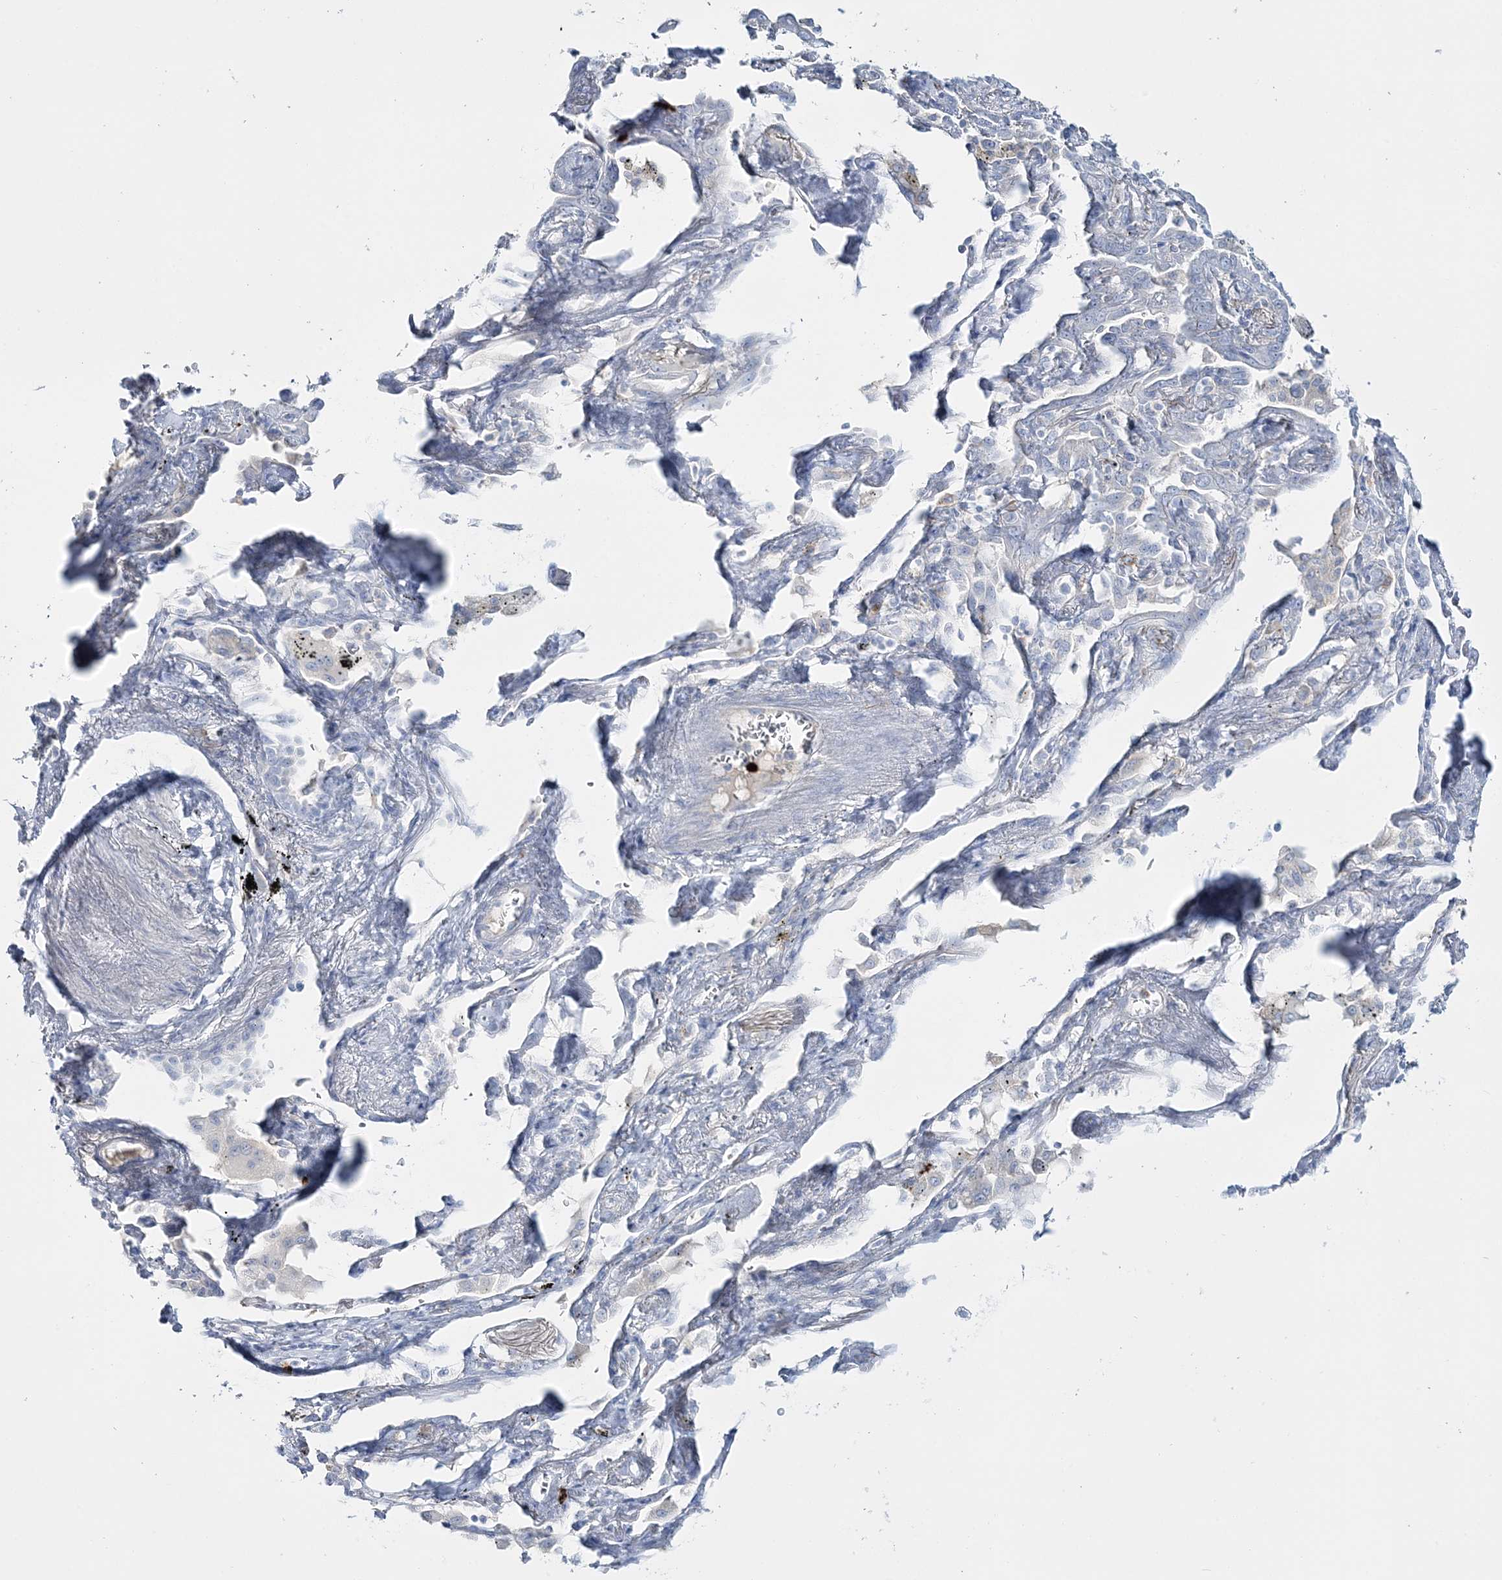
{"staining": {"intensity": "negative", "quantity": "none", "location": "none"}, "tissue": "lung cancer", "cell_type": "Tumor cells", "image_type": "cancer", "snomed": [{"axis": "morphology", "description": "Adenocarcinoma, NOS"}, {"axis": "topography", "description": "Lung"}], "caption": "Human adenocarcinoma (lung) stained for a protein using immunohistochemistry exhibits no staining in tumor cells.", "gene": "WDSUB1", "patient": {"sex": "male", "age": 67}}